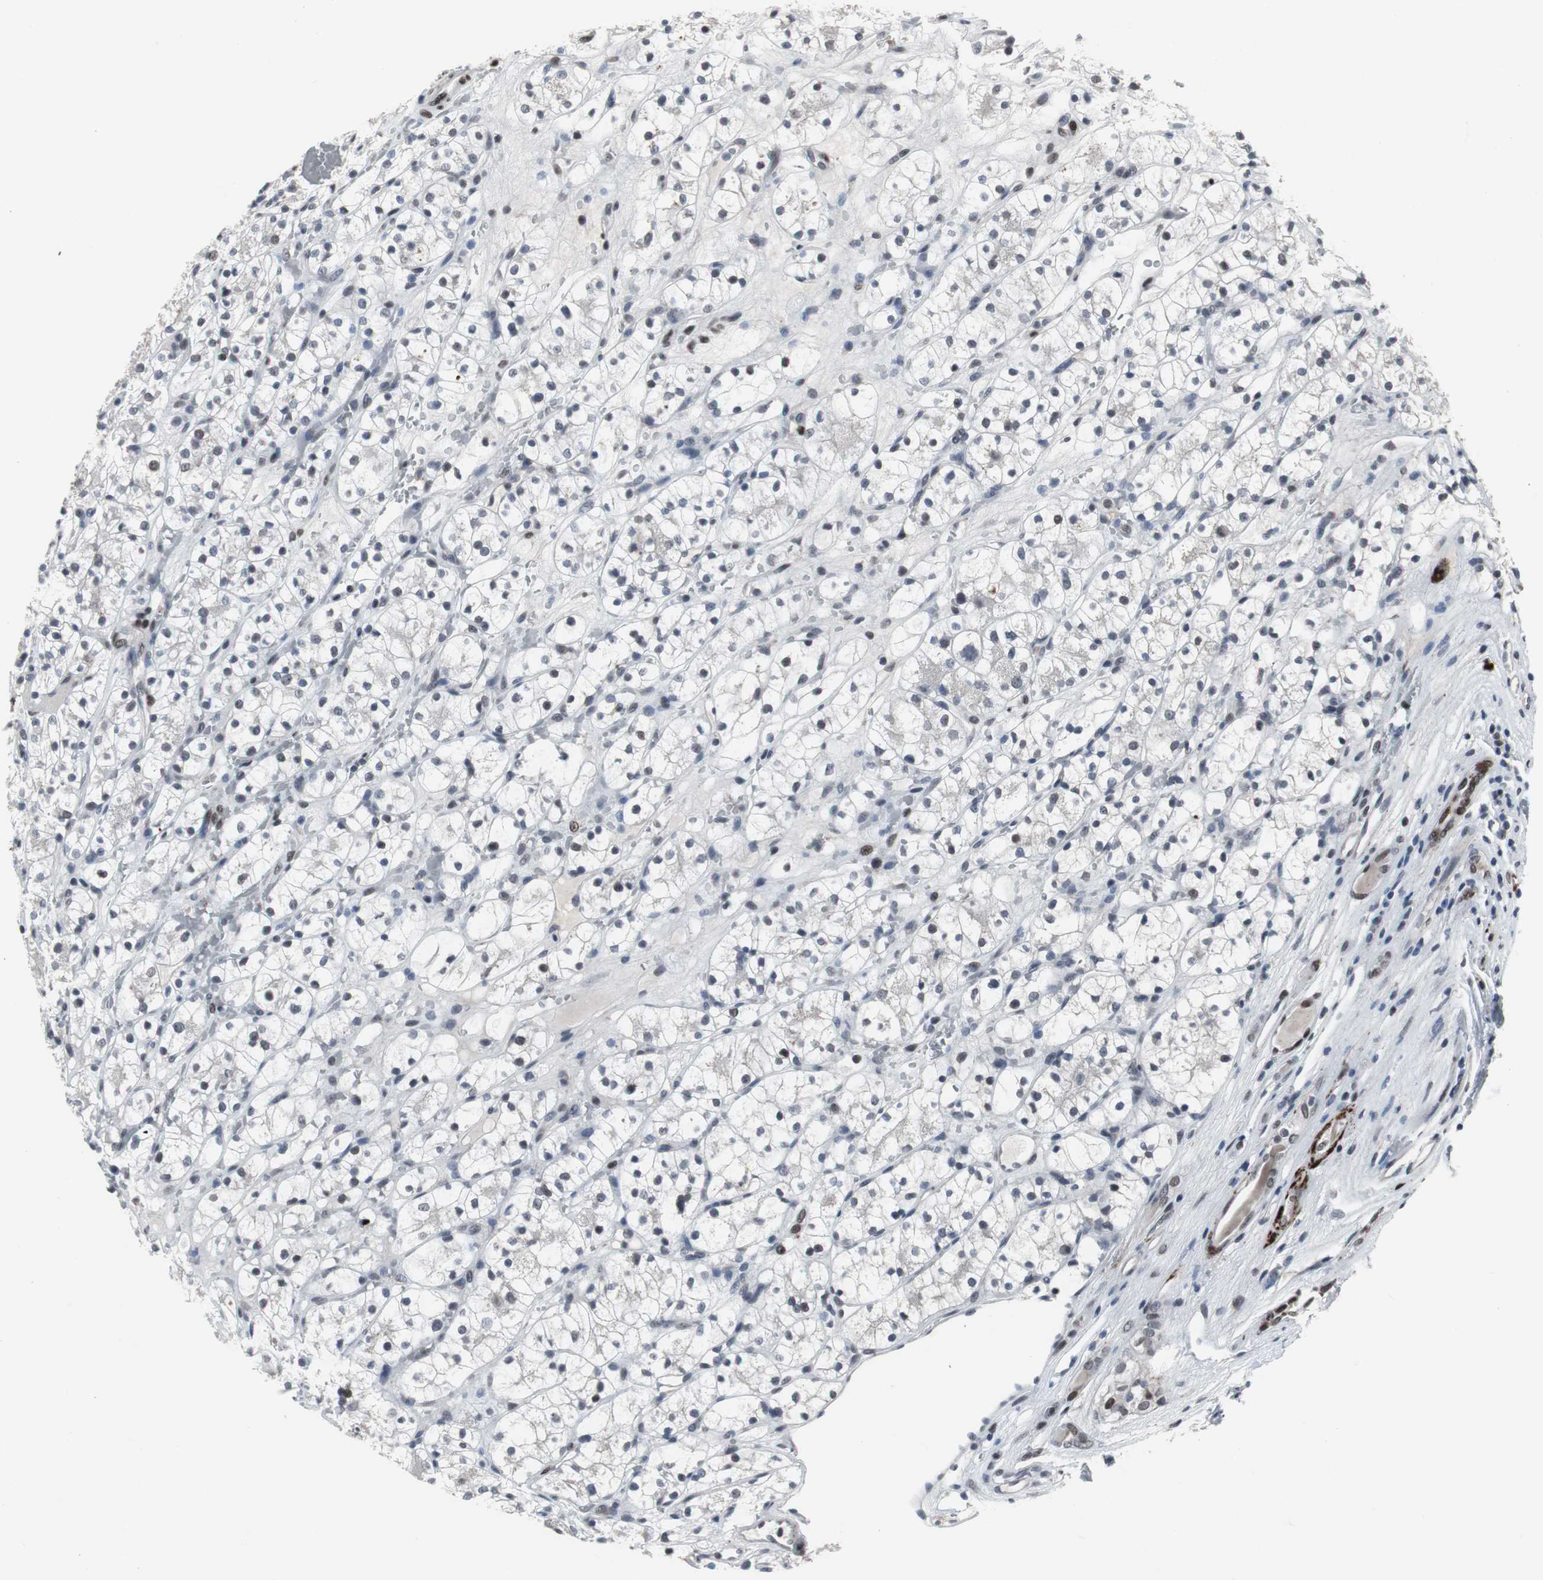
{"staining": {"intensity": "moderate", "quantity": "25%-75%", "location": "nuclear"}, "tissue": "renal cancer", "cell_type": "Tumor cells", "image_type": "cancer", "snomed": [{"axis": "morphology", "description": "Adenocarcinoma, NOS"}, {"axis": "topography", "description": "Kidney"}], "caption": "A brown stain labels moderate nuclear staining of a protein in renal cancer tumor cells. (Brightfield microscopy of DAB IHC at high magnification).", "gene": "FOXP4", "patient": {"sex": "female", "age": 60}}